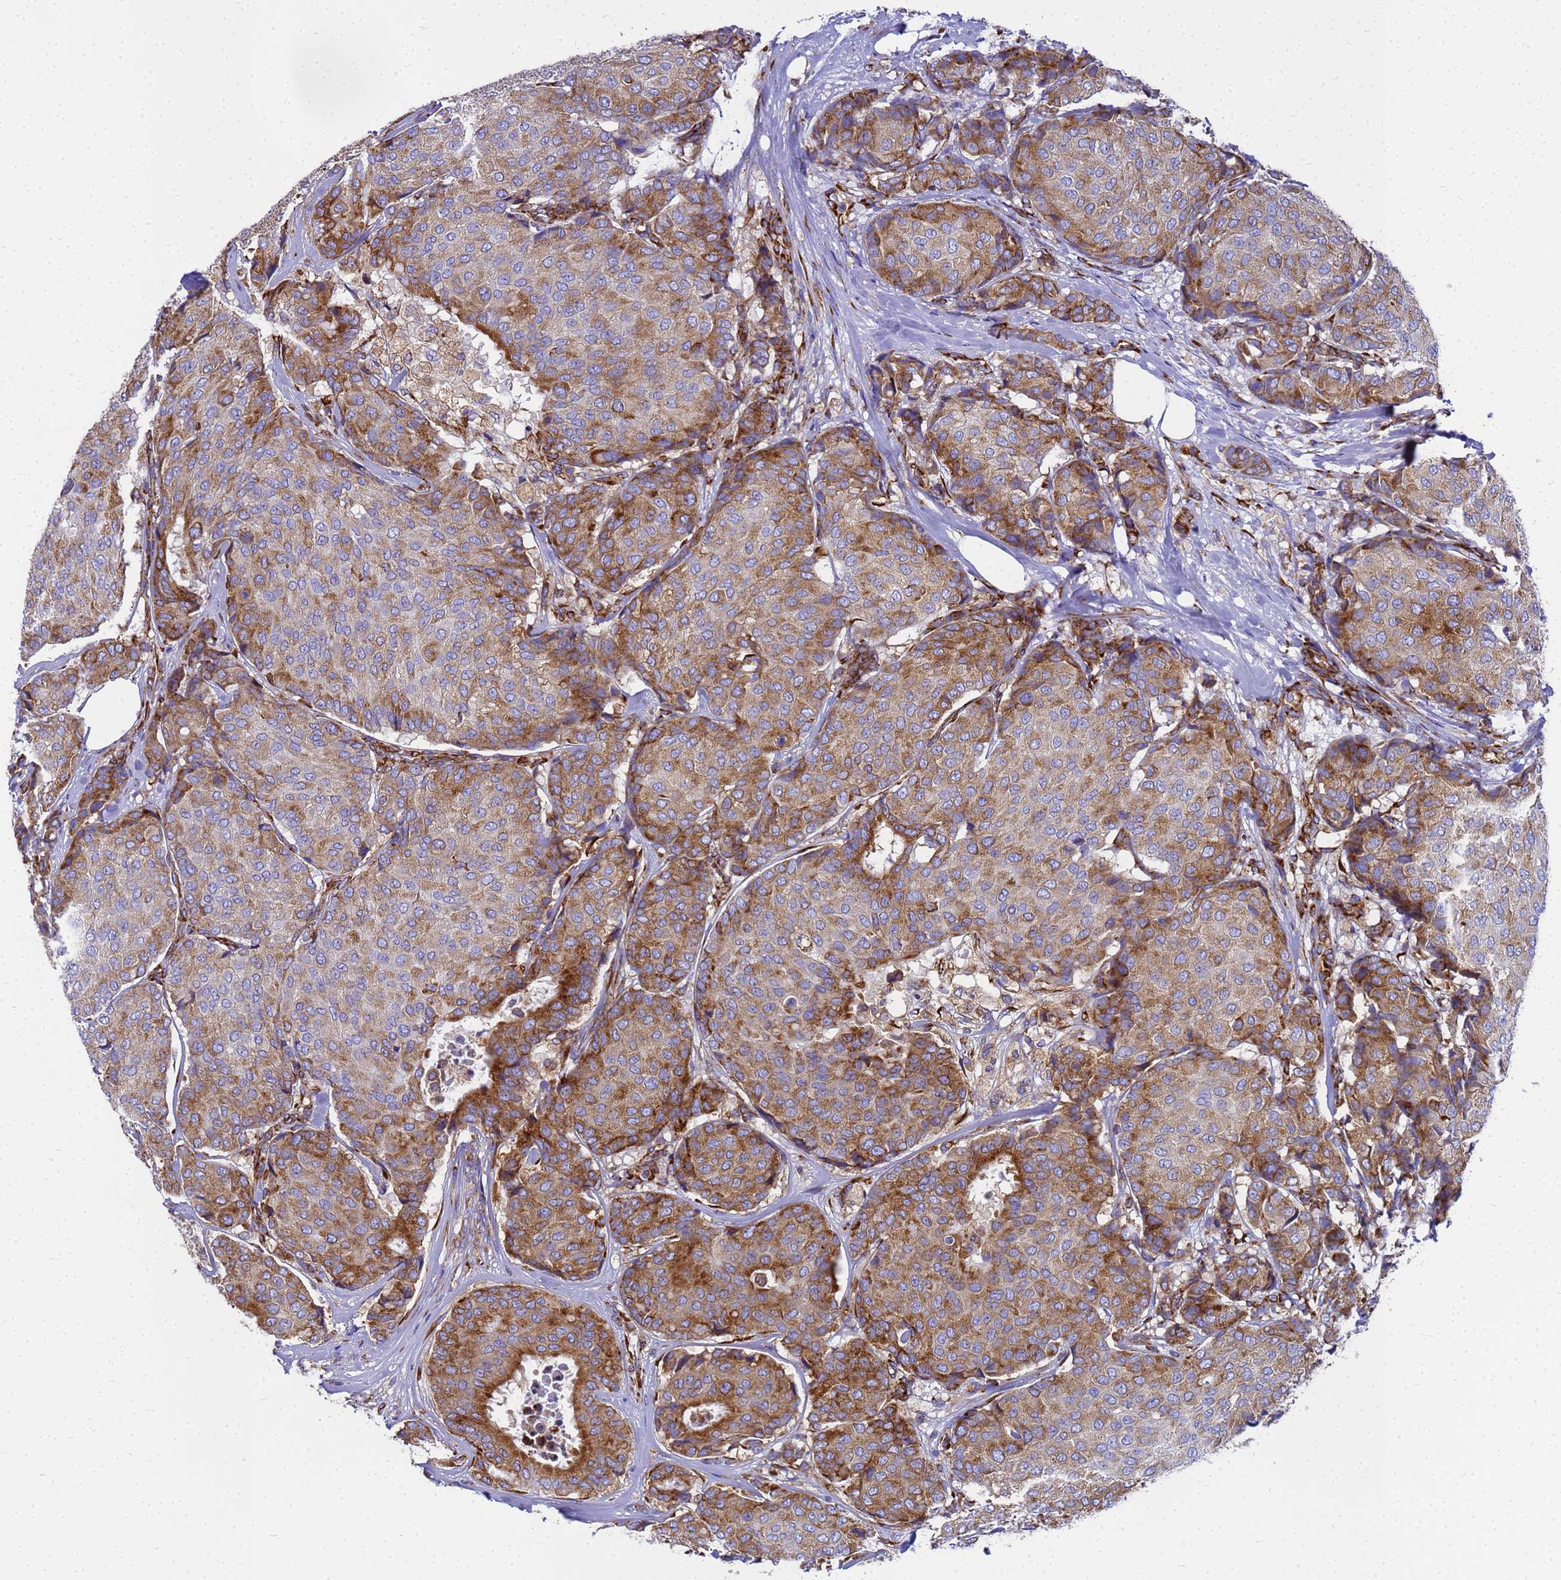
{"staining": {"intensity": "moderate", "quantity": ">75%", "location": "cytoplasmic/membranous"}, "tissue": "breast cancer", "cell_type": "Tumor cells", "image_type": "cancer", "snomed": [{"axis": "morphology", "description": "Duct carcinoma"}, {"axis": "topography", "description": "Breast"}], "caption": "Immunohistochemical staining of intraductal carcinoma (breast) demonstrates medium levels of moderate cytoplasmic/membranous protein positivity in approximately >75% of tumor cells.", "gene": "EEF1D", "patient": {"sex": "female", "age": 75}}